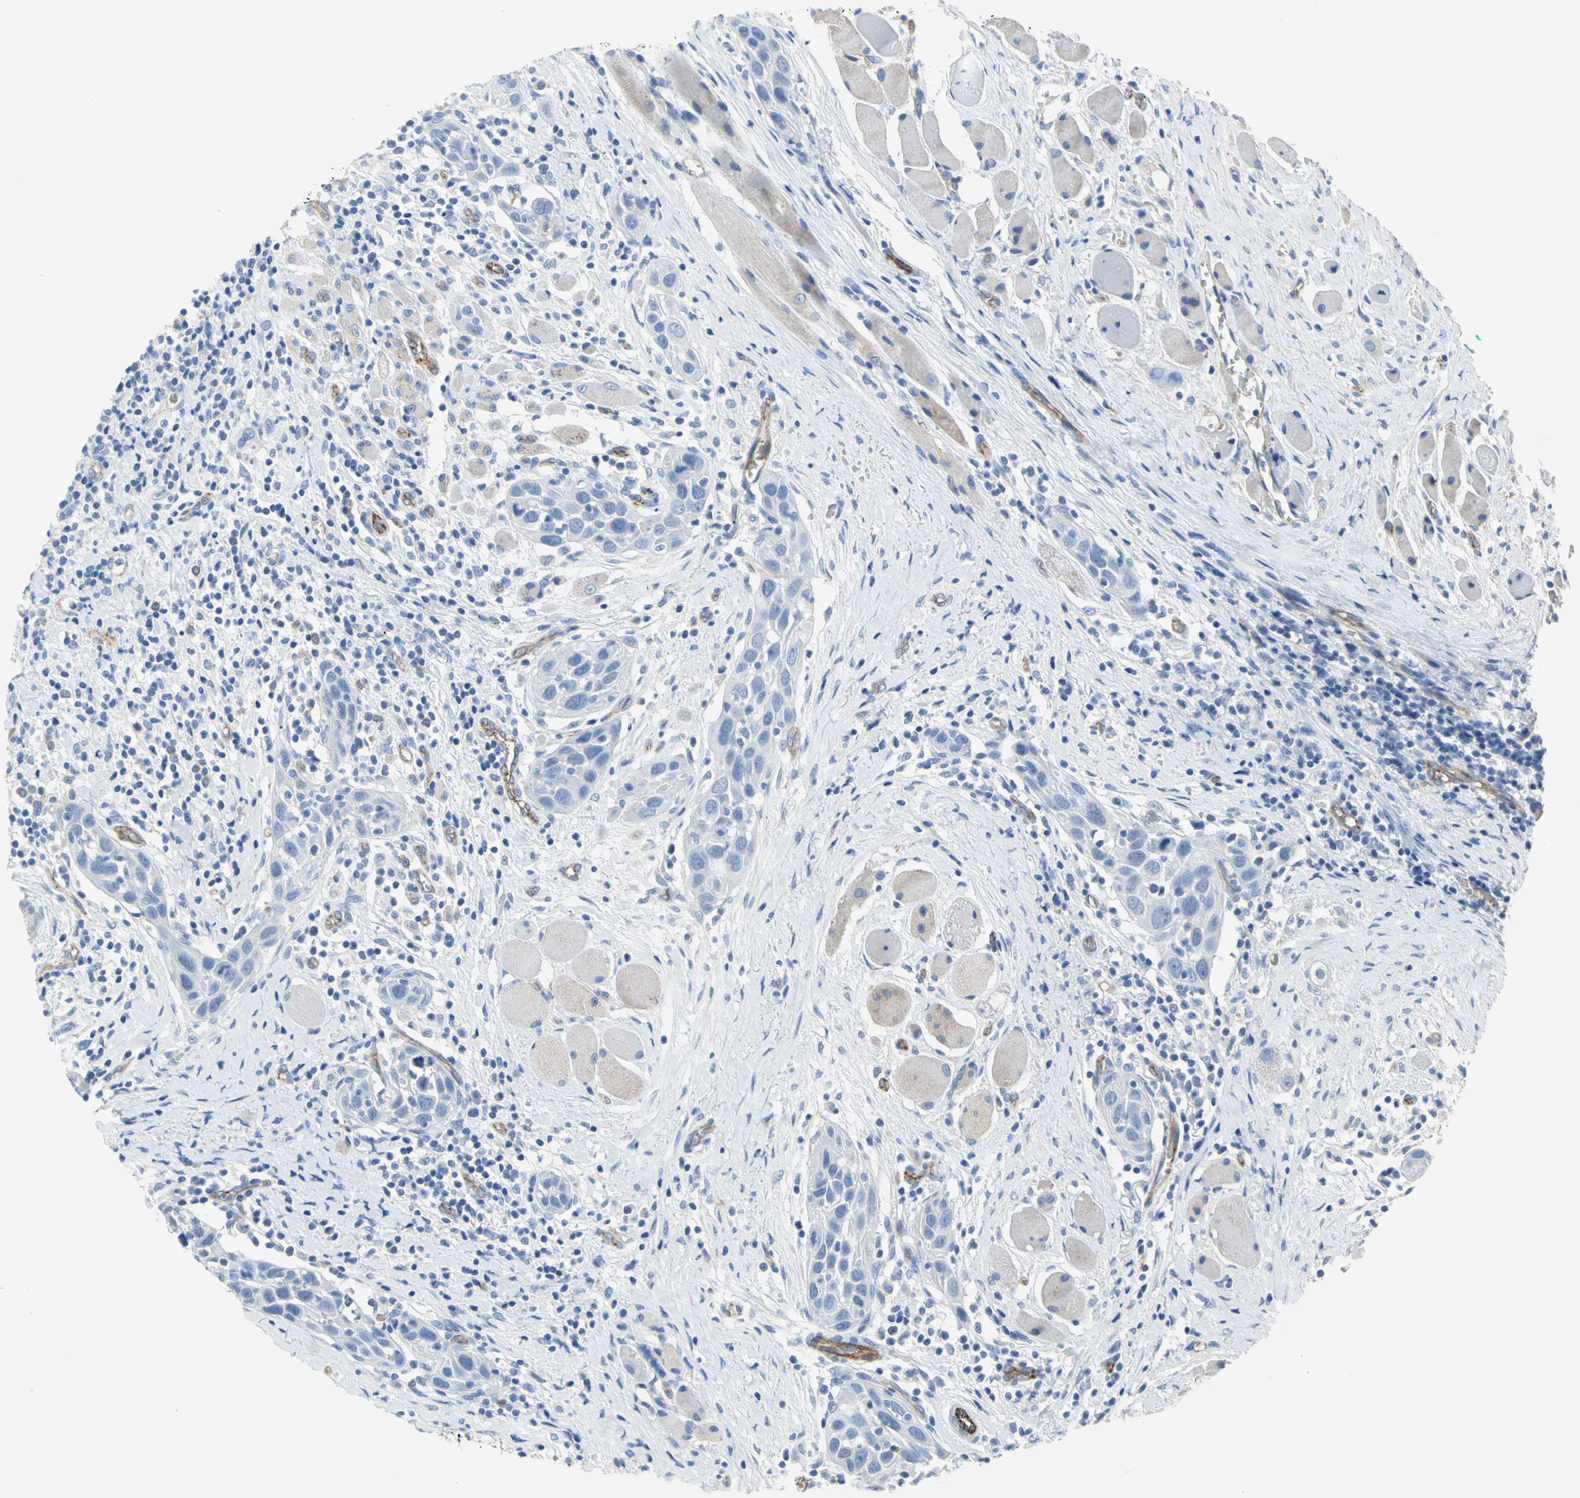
{"staining": {"intensity": "weak", "quantity": "25%-75%", "location": "cytoplasmic/membranous"}, "tissue": "head and neck cancer", "cell_type": "Tumor cells", "image_type": "cancer", "snomed": [{"axis": "morphology", "description": "Squamous cell carcinoma, NOS"}, {"axis": "topography", "description": "Oral tissue"}, {"axis": "topography", "description": "Head-Neck"}], "caption": "Weak cytoplasmic/membranous positivity is present in about 25%-75% of tumor cells in head and neck squamous cell carcinoma.", "gene": "FLNB", "patient": {"sex": "female", "age": 50}}